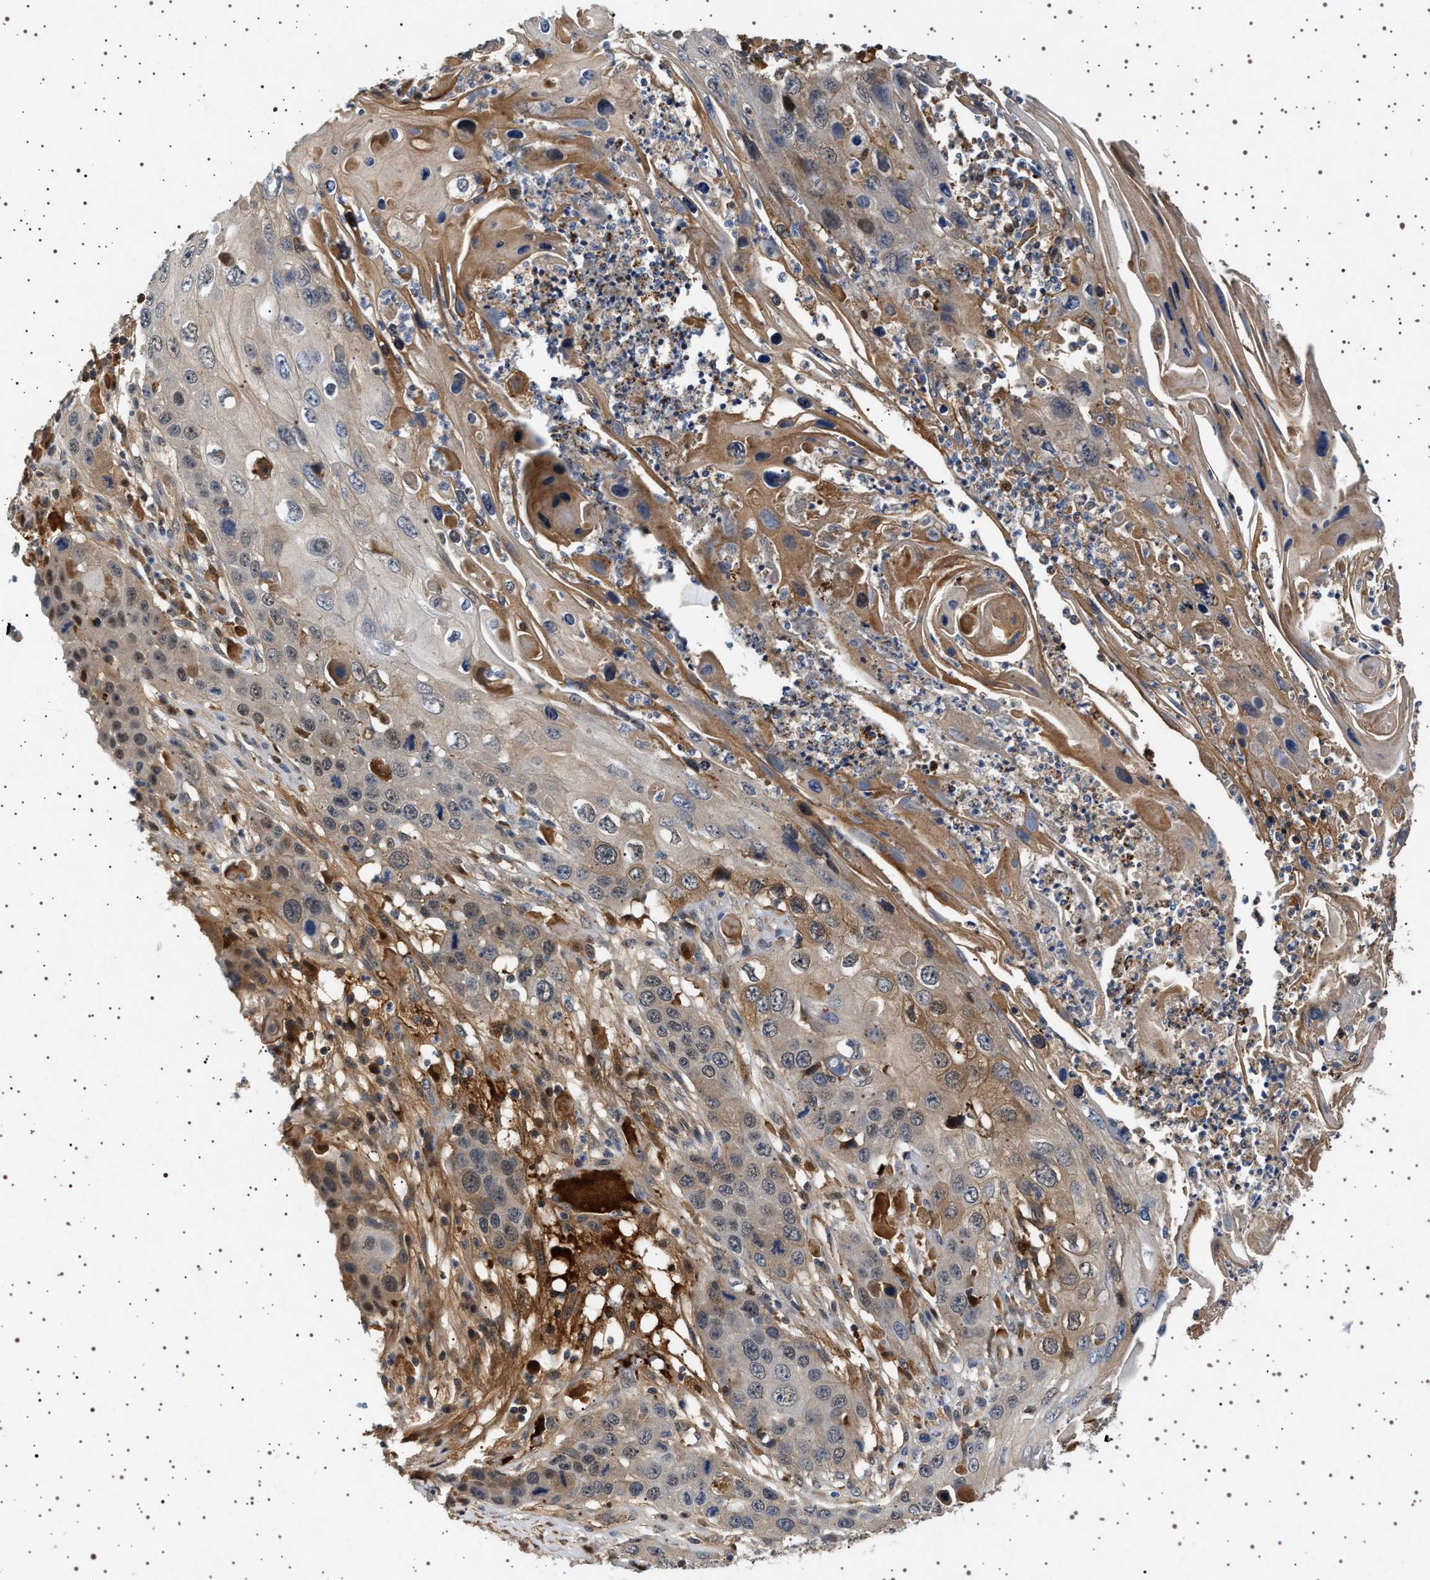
{"staining": {"intensity": "moderate", "quantity": "<25%", "location": "cytoplasmic/membranous"}, "tissue": "skin cancer", "cell_type": "Tumor cells", "image_type": "cancer", "snomed": [{"axis": "morphology", "description": "Squamous cell carcinoma, NOS"}, {"axis": "topography", "description": "Skin"}], "caption": "Protein positivity by immunohistochemistry exhibits moderate cytoplasmic/membranous expression in about <25% of tumor cells in squamous cell carcinoma (skin).", "gene": "FICD", "patient": {"sex": "male", "age": 55}}